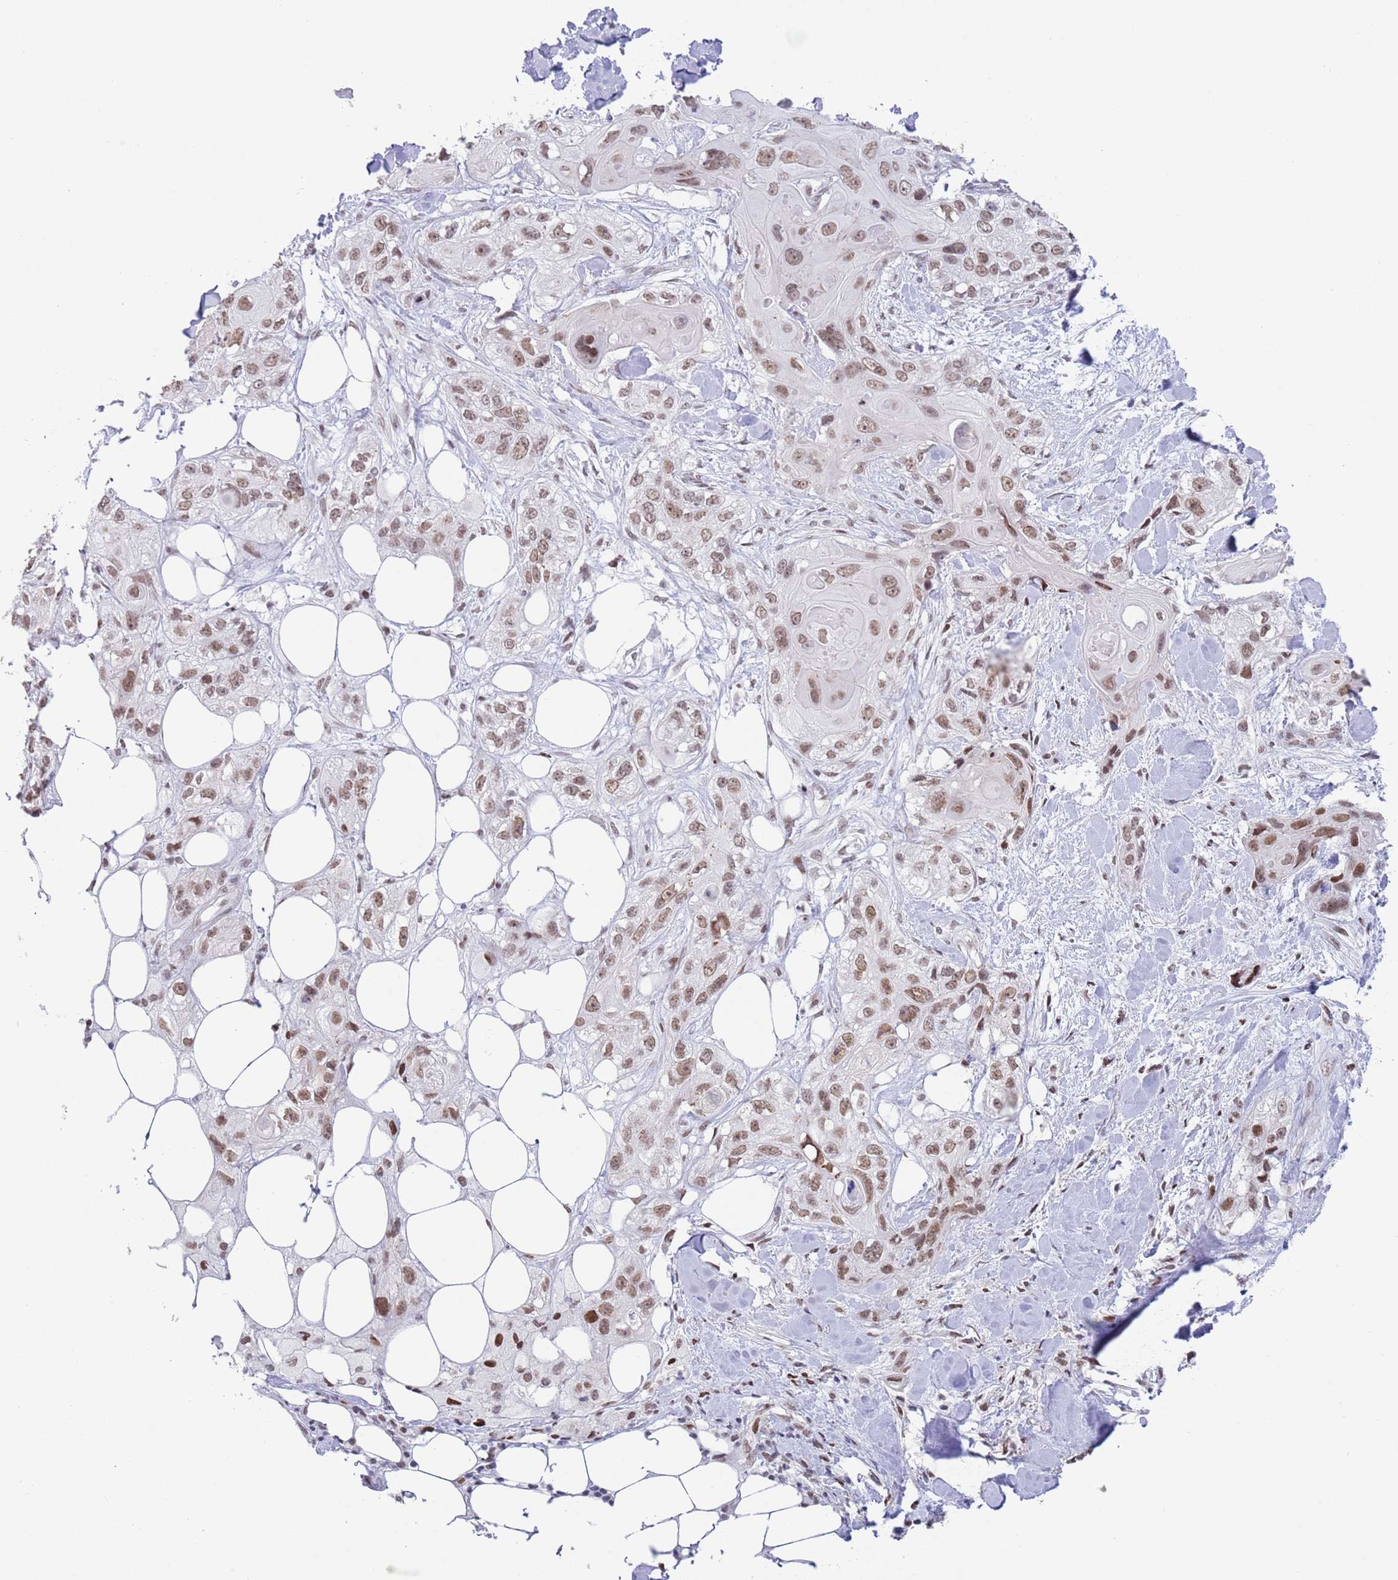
{"staining": {"intensity": "moderate", "quantity": ">75%", "location": "nuclear"}, "tissue": "skin cancer", "cell_type": "Tumor cells", "image_type": "cancer", "snomed": [{"axis": "morphology", "description": "Normal tissue, NOS"}, {"axis": "morphology", "description": "Squamous cell carcinoma, NOS"}, {"axis": "topography", "description": "Skin"}], "caption": "Skin squamous cell carcinoma tissue reveals moderate nuclear positivity in approximately >75% of tumor cells (DAB (3,3'-diaminobenzidine) IHC, brown staining for protein, blue staining for nuclei).", "gene": "ZNF382", "patient": {"sex": "male", "age": 72}}